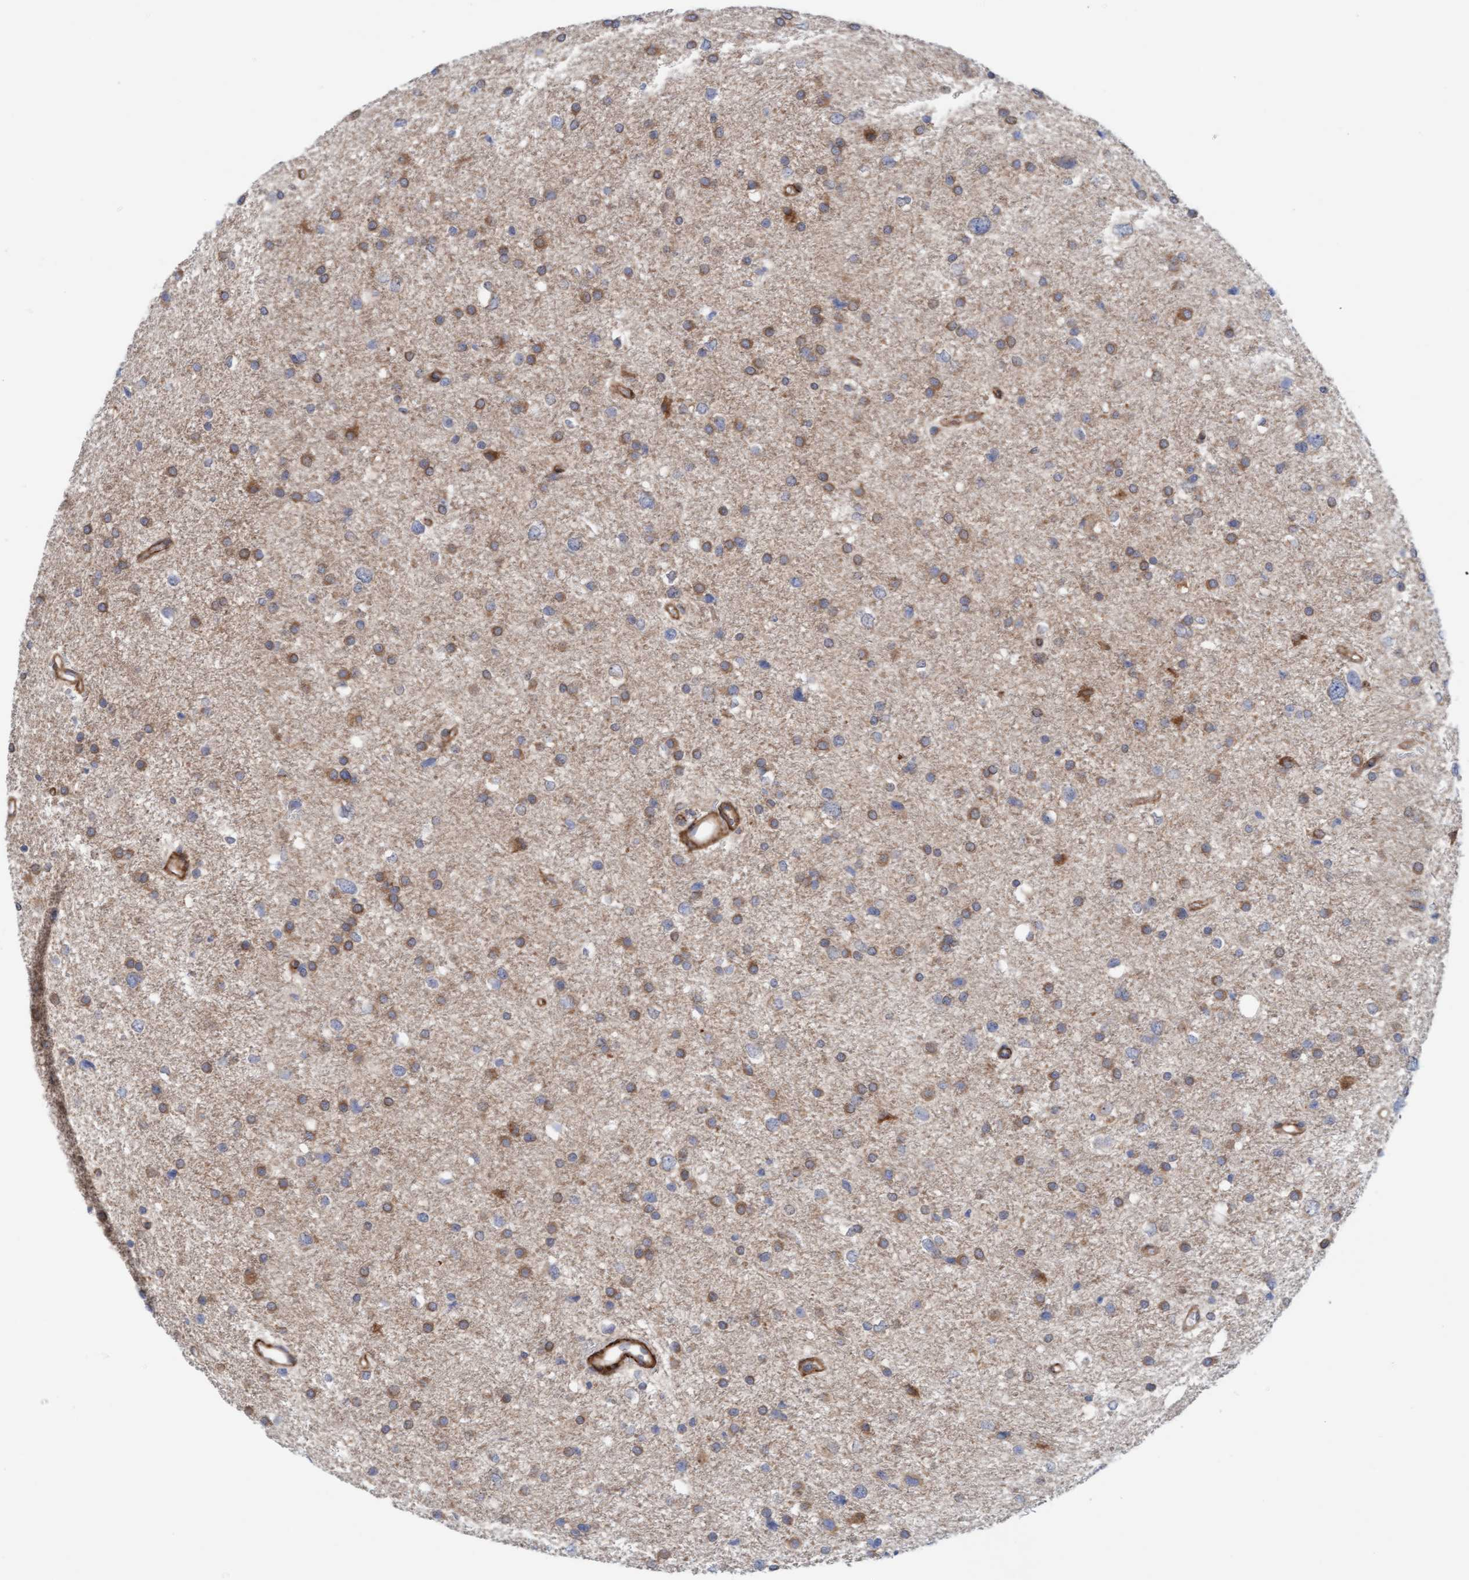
{"staining": {"intensity": "moderate", "quantity": "<25%", "location": "cytoplasmic/membranous"}, "tissue": "glioma", "cell_type": "Tumor cells", "image_type": "cancer", "snomed": [{"axis": "morphology", "description": "Glioma, malignant, Low grade"}, {"axis": "topography", "description": "Brain"}], "caption": "Immunohistochemistry (IHC) of human malignant low-grade glioma reveals low levels of moderate cytoplasmic/membranous staining in approximately <25% of tumor cells.", "gene": "CDK5RAP3", "patient": {"sex": "female", "age": 37}}